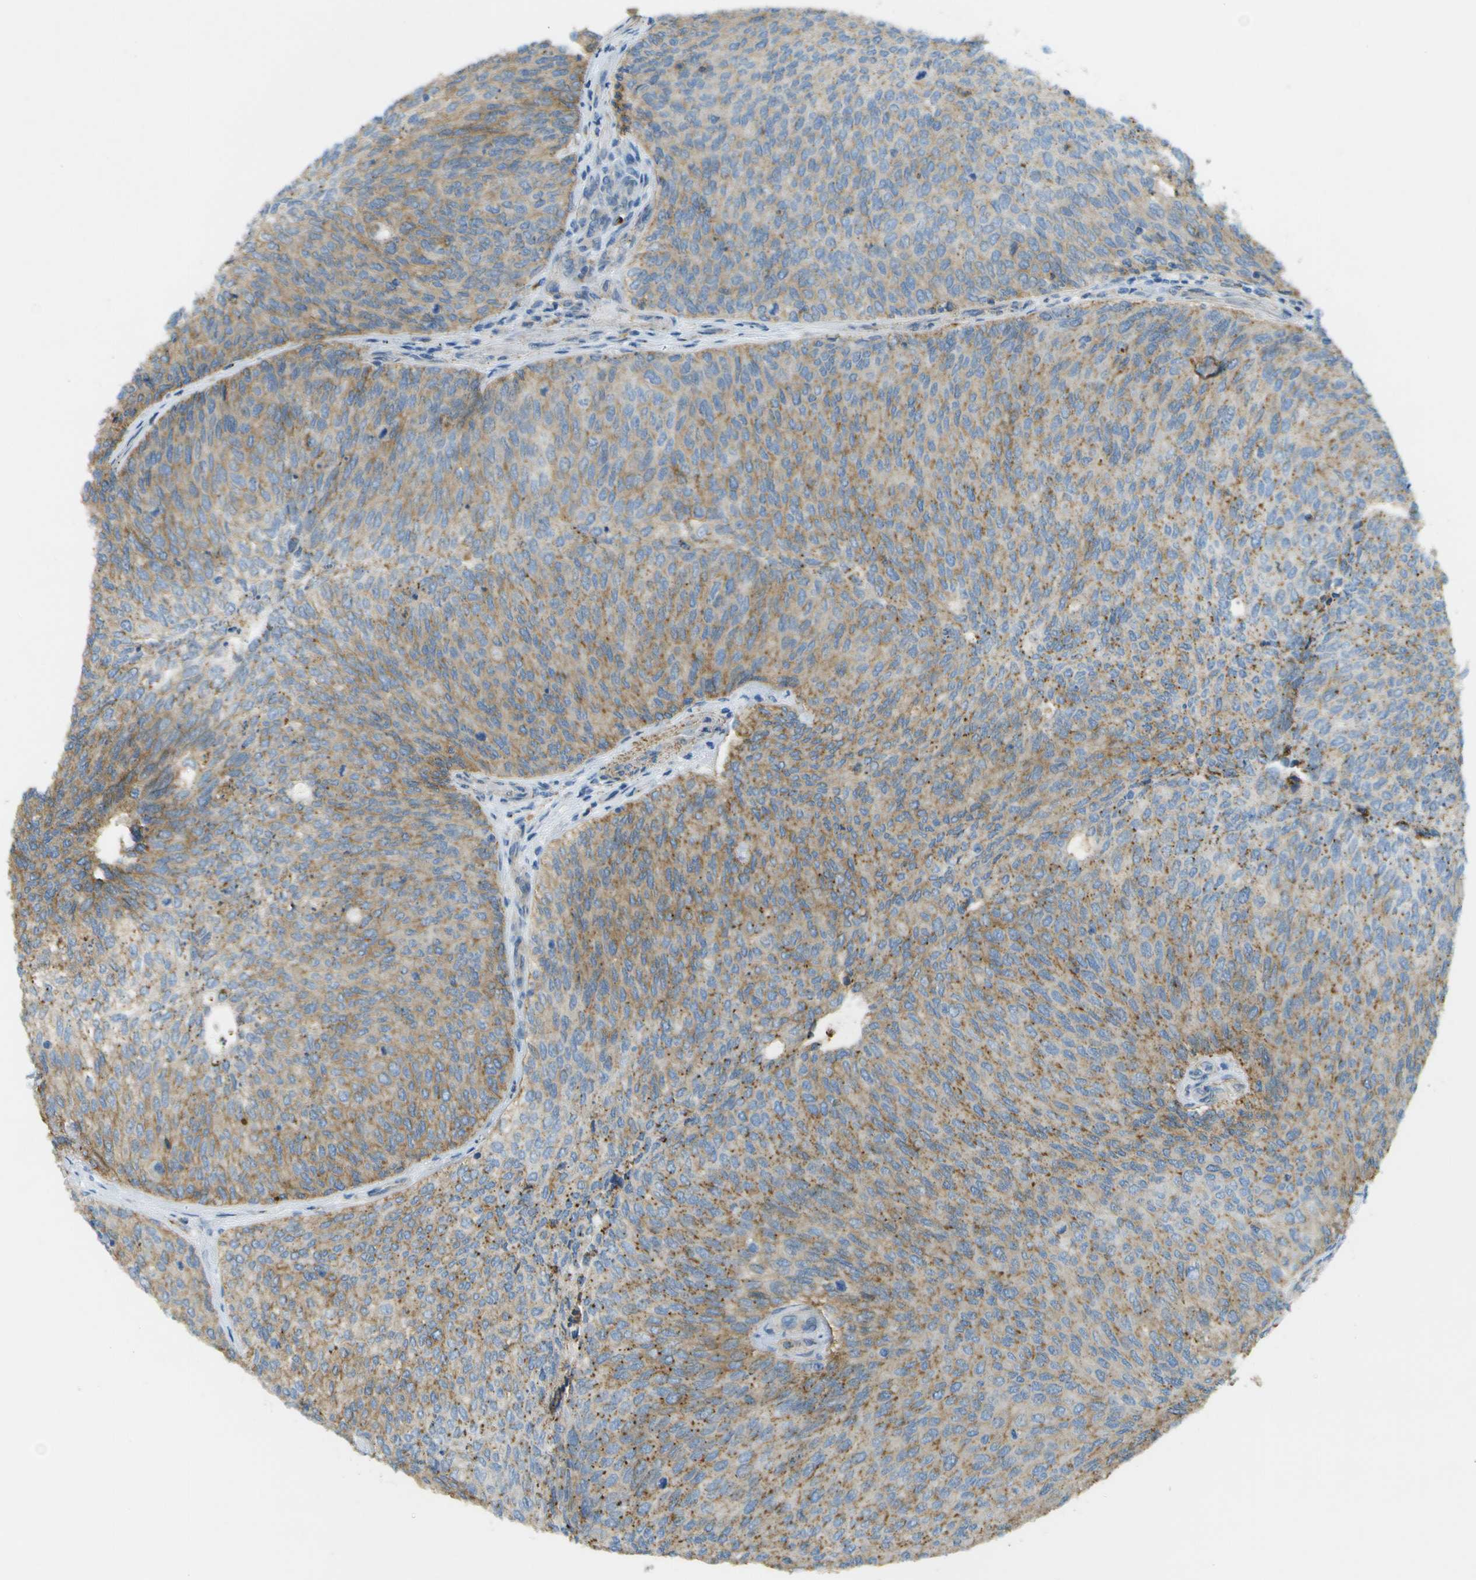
{"staining": {"intensity": "weak", "quantity": ">75%", "location": "cytoplasmic/membranous"}, "tissue": "urothelial cancer", "cell_type": "Tumor cells", "image_type": "cancer", "snomed": [{"axis": "morphology", "description": "Urothelial carcinoma, Low grade"}, {"axis": "topography", "description": "Urinary bladder"}], "caption": "Brown immunohistochemical staining in urothelial cancer reveals weak cytoplasmic/membranous positivity in approximately >75% of tumor cells.", "gene": "MYH11", "patient": {"sex": "female", "age": 79}}